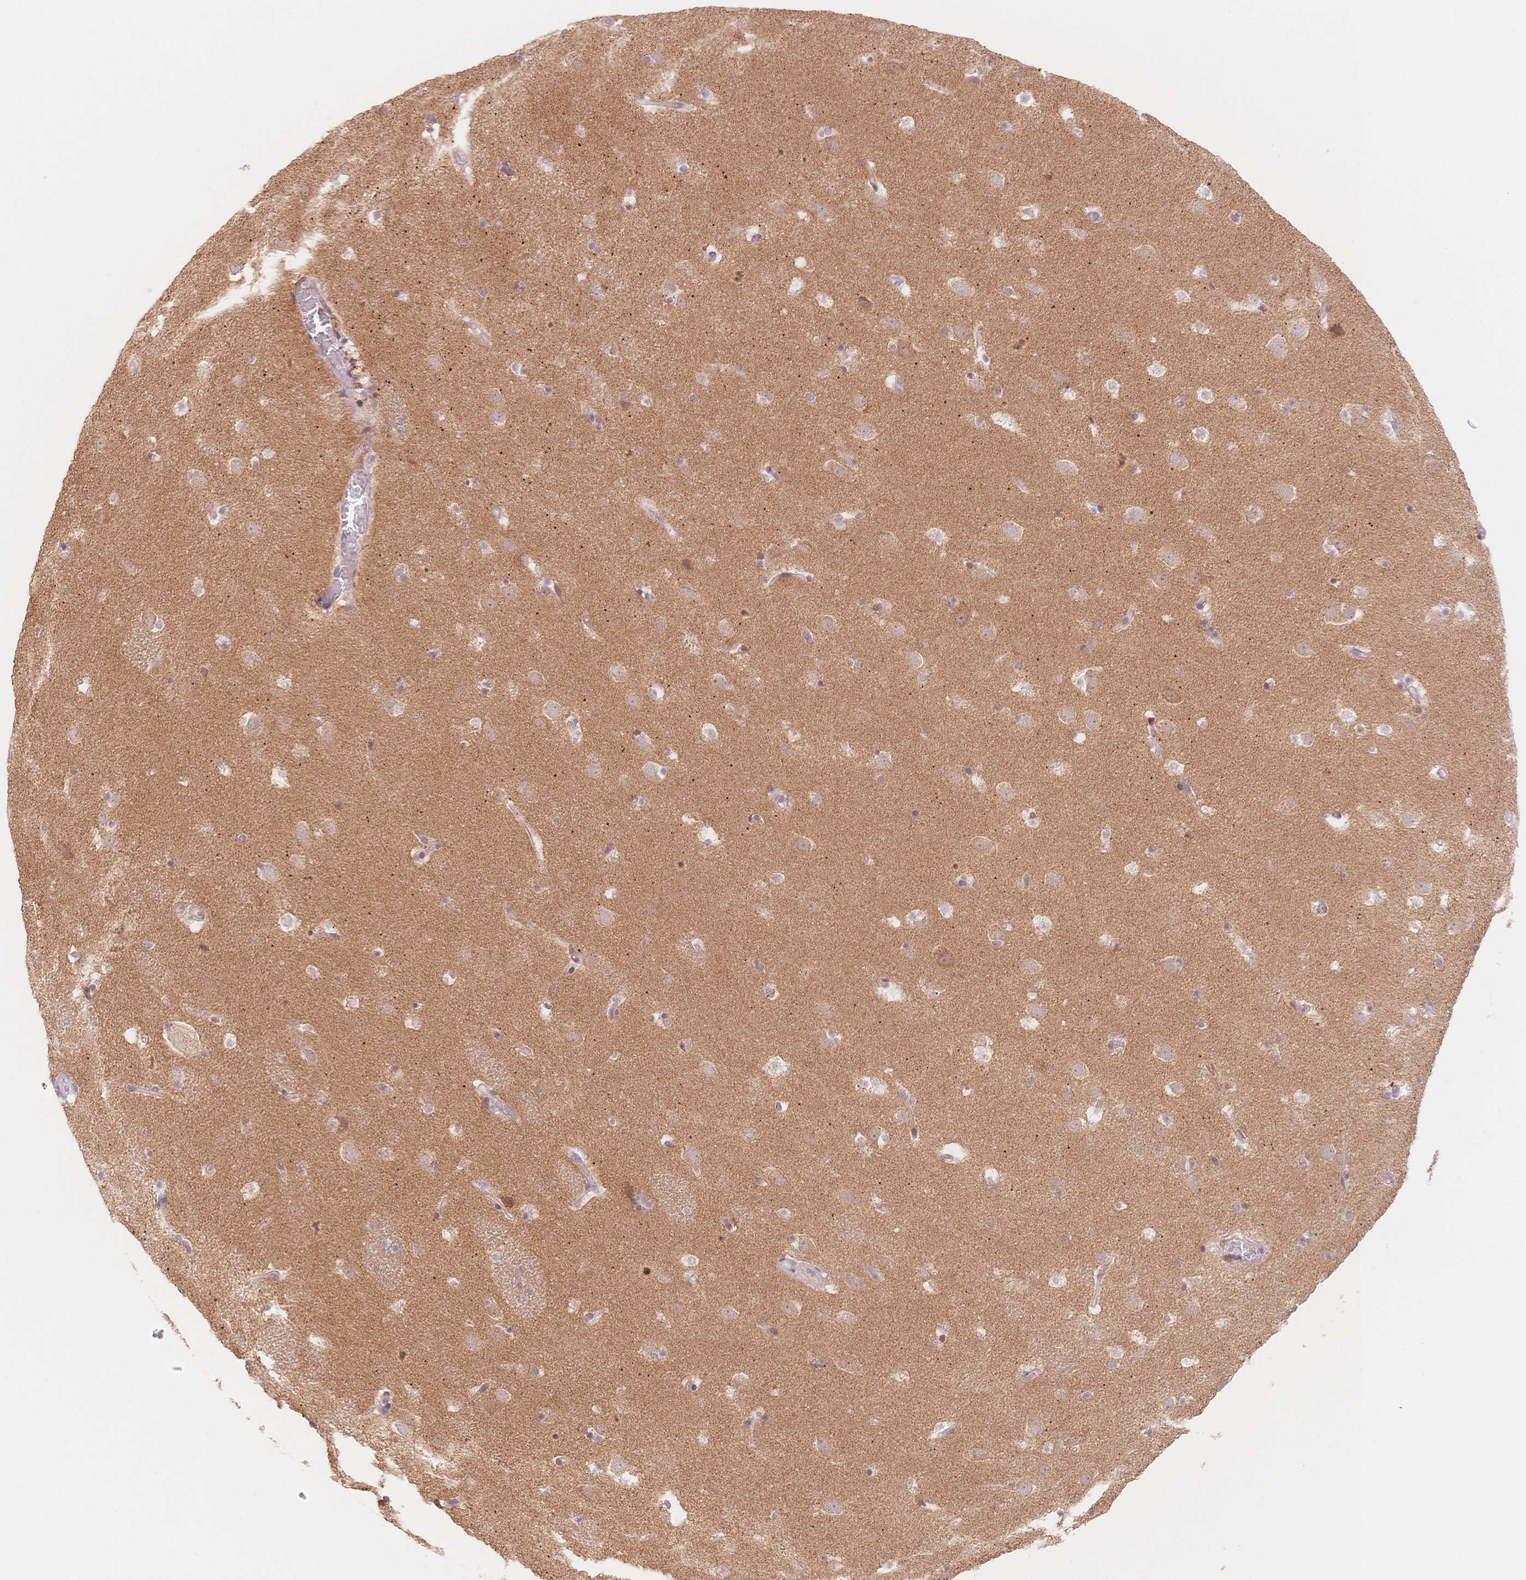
{"staining": {"intensity": "strong", "quantity": "<25%", "location": "cytoplasmic/membranous"}, "tissue": "caudate", "cell_type": "Glial cells", "image_type": "normal", "snomed": [{"axis": "morphology", "description": "Normal tissue, NOS"}, {"axis": "topography", "description": "Lateral ventricle wall"}], "caption": "Immunohistochemistry (IHC) histopathology image of unremarkable caudate: caudate stained using immunohistochemistry (IHC) exhibits medium levels of strong protein expression localized specifically in the cytoplasmic/membranous of glial cells, appearing as a cytoplasmic/membranous brown color.", "gene": "STK39", "patient": {"sex": "male", "age": 37}}